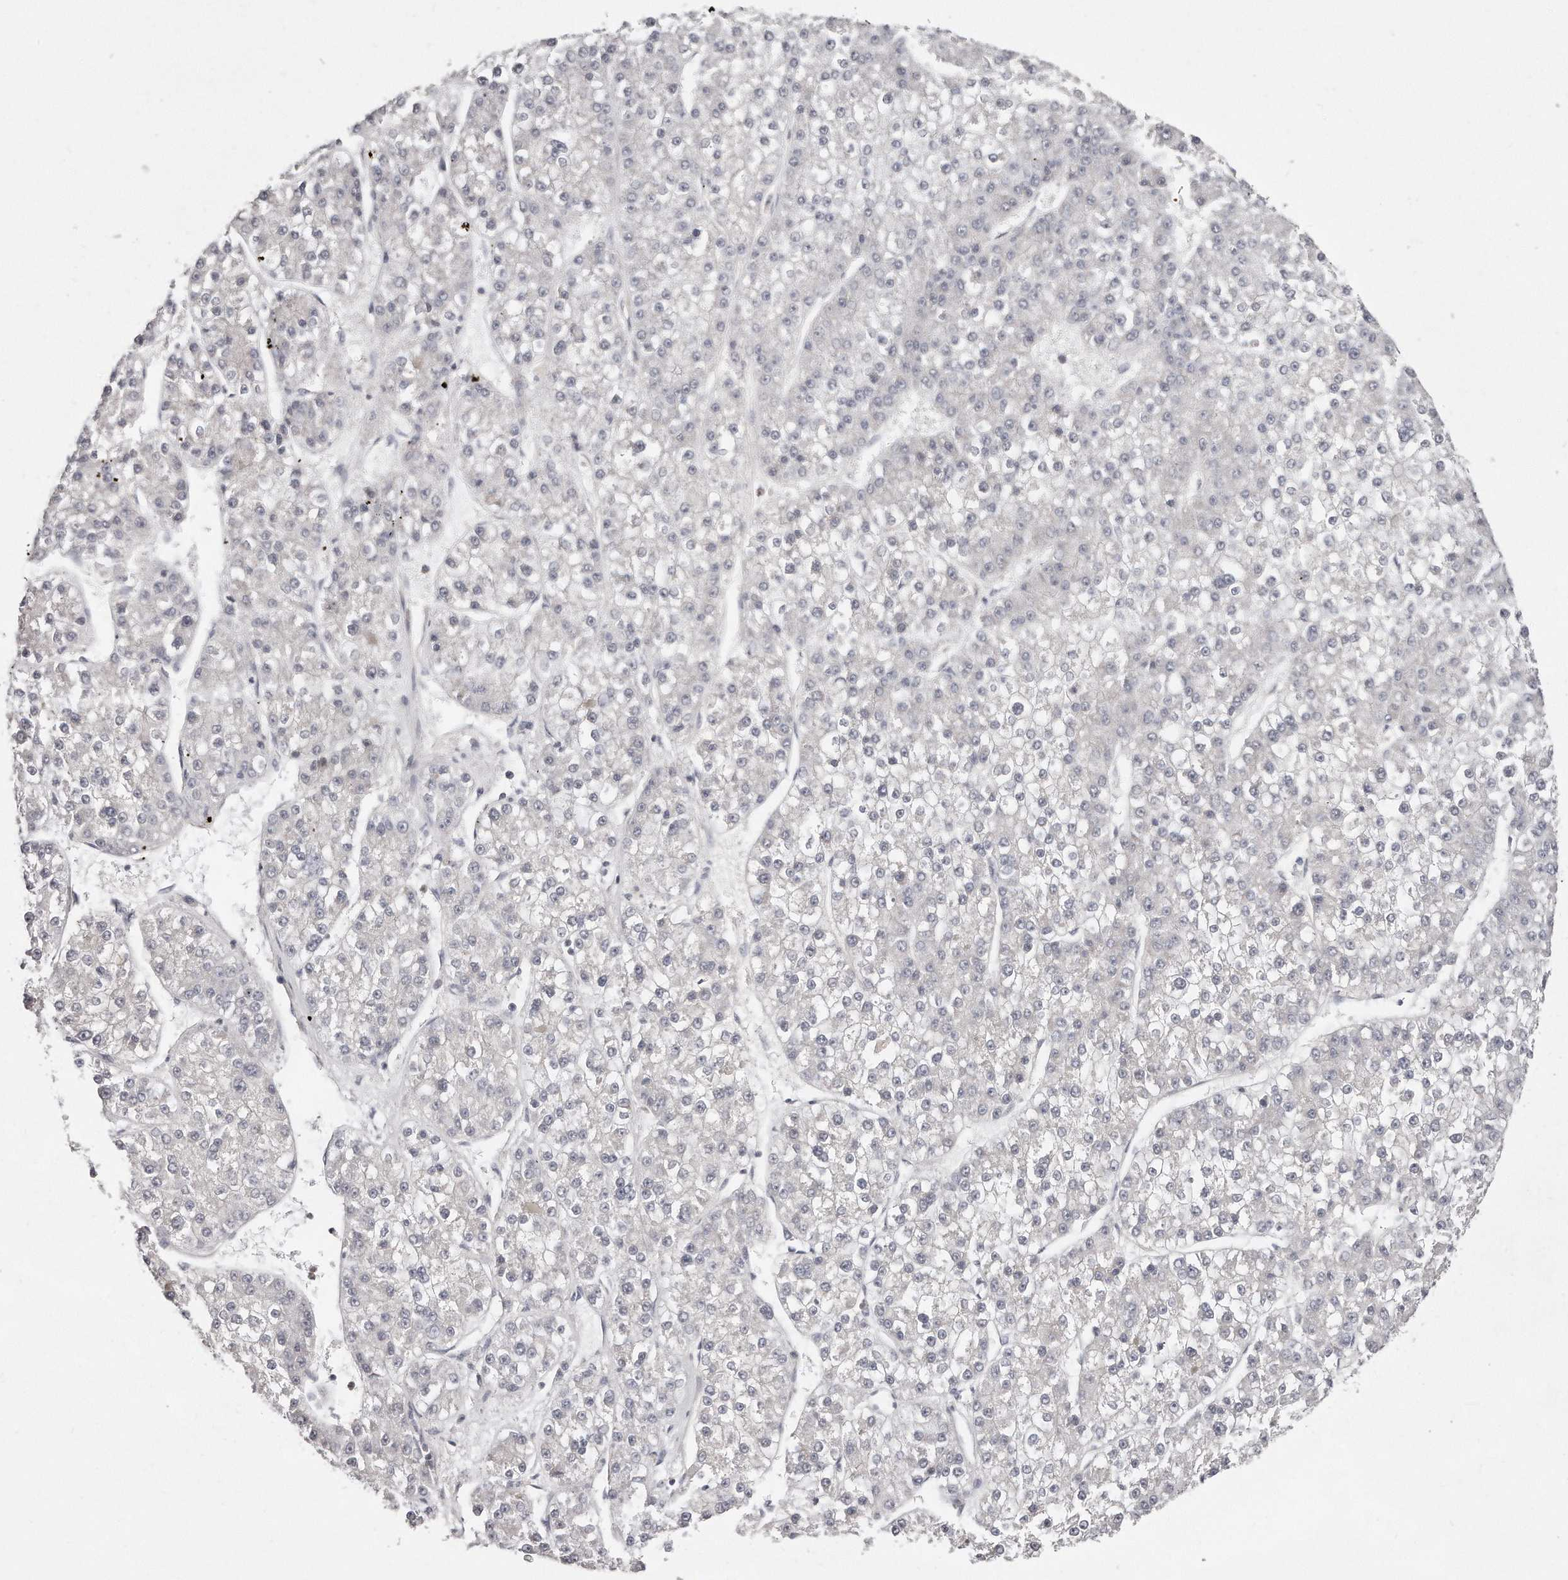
{"staining": {"intensity": "negative", "quantity": "none", "location": "none"}, "tissue": "liver cancer", "cell_type": "Tumor cells", "image_type": "cancer", "snomed": [{"axis": "morphology", "description": "Carcinoma, Hepatocellular, NOS"}, {"axis": "topography", "description": "Liver"}], "caption": "A micrograph of liver cancer stained for a protein reveals no brown staining in tumor cells. The staining is performed using DAB (3,3'-diaminobenzidine) brown chromogen with nuclei counter-stained in using hematoxylin.", "gene": "TTLL4", "patient": {"sex": "female", "age": 73}}